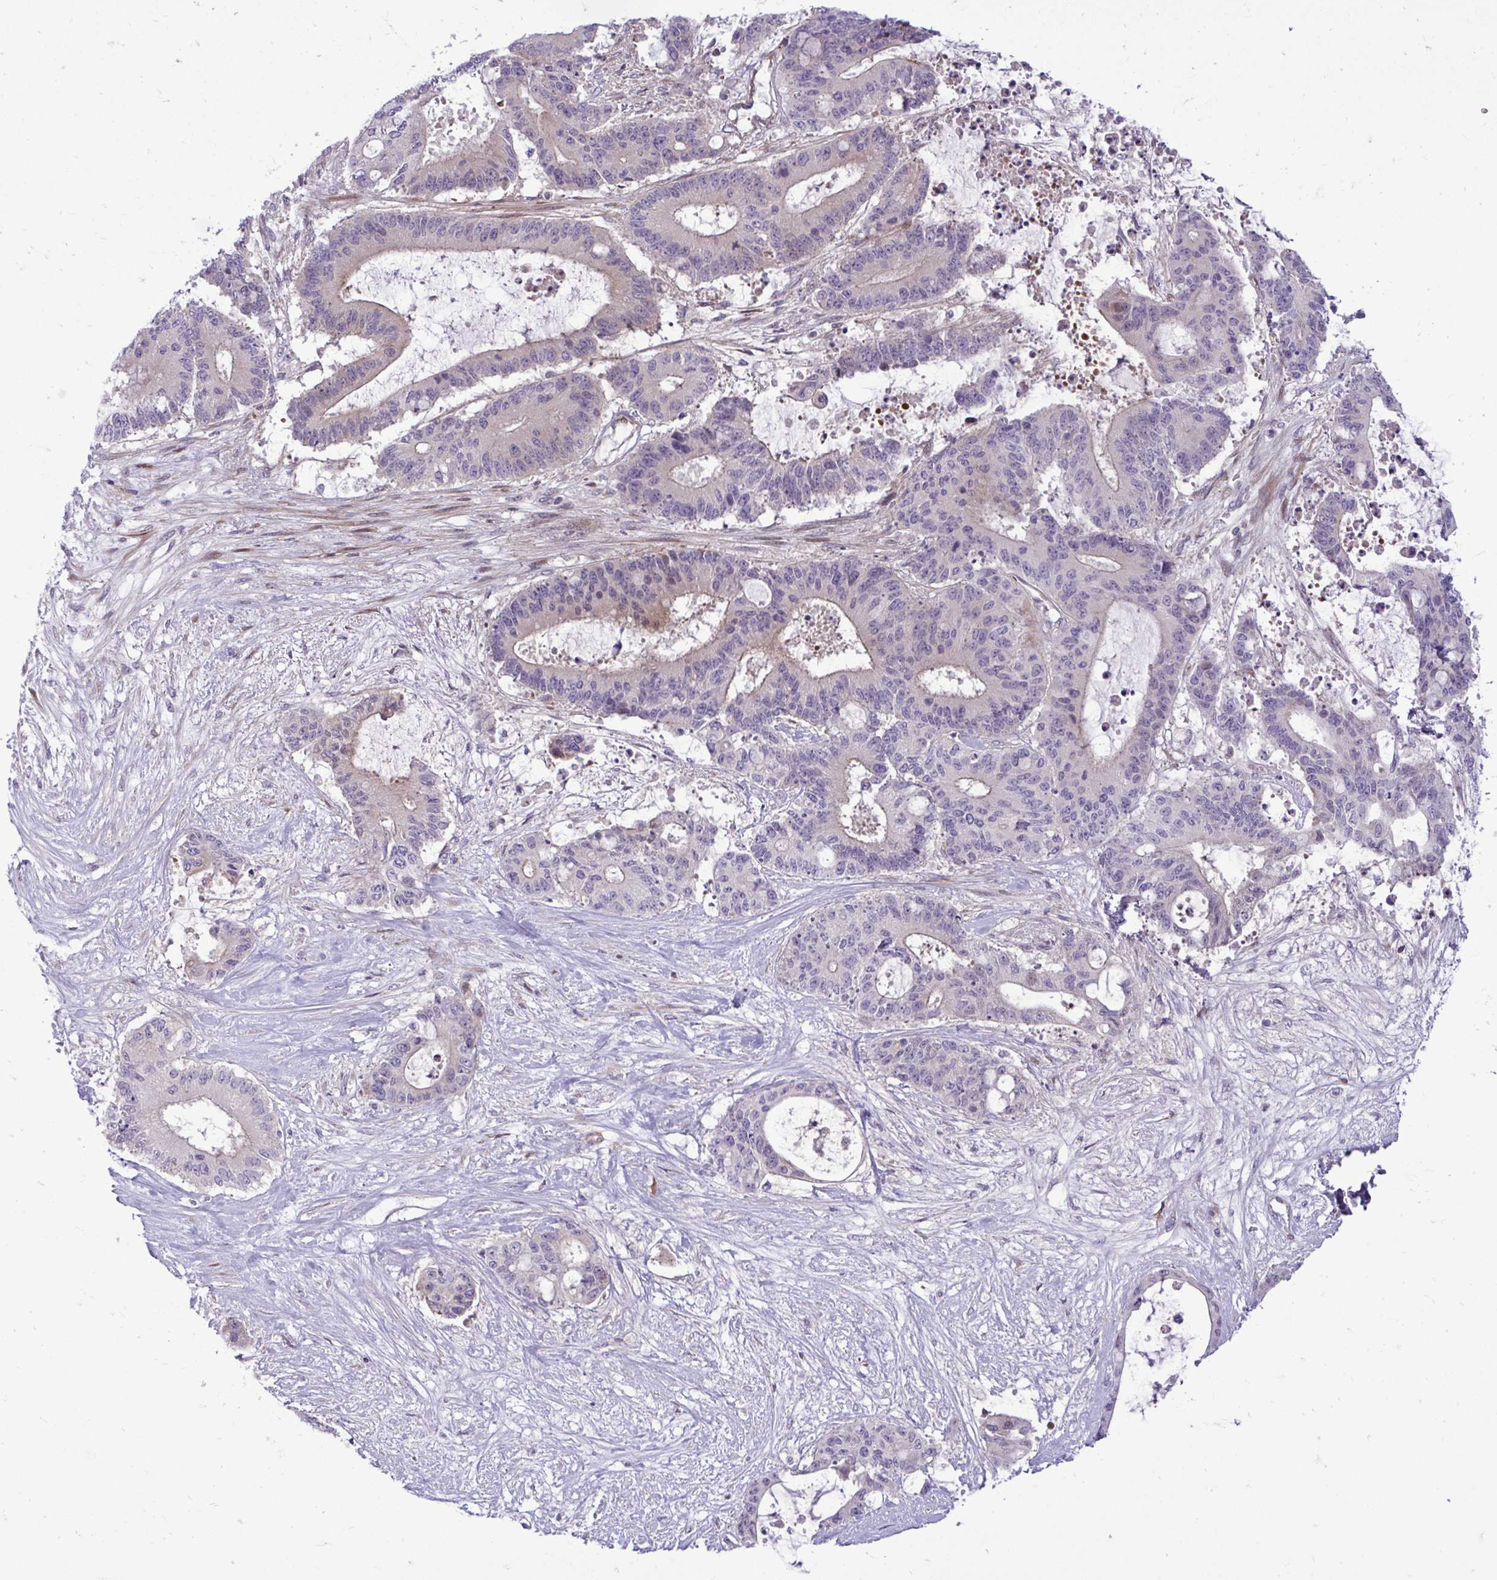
{"staining": {"intensity": "negative", "quantity": "none", "location": "none"}, "tissue": "liver cancer", "cell_type": "Tumor cells", "image_type": "cancer", "snomed": [{"axis": "morphology", "description": "Normal tissue, NOS"}, {"axis": "morphology", "description": "Cholangiocarcinoma"}, {"axis": "topography", "description": "Liver"}, {"axis": "topography", "description": "Peripheral nerve tissue"}], "caption": "An immunohistochemistry (IHC) micrograph of liver cancer is shown. There is no staining in tumor cells of liver cancer.", "gene": "ZSCAN9", "patient": {"sex": "female", "age": 73}}